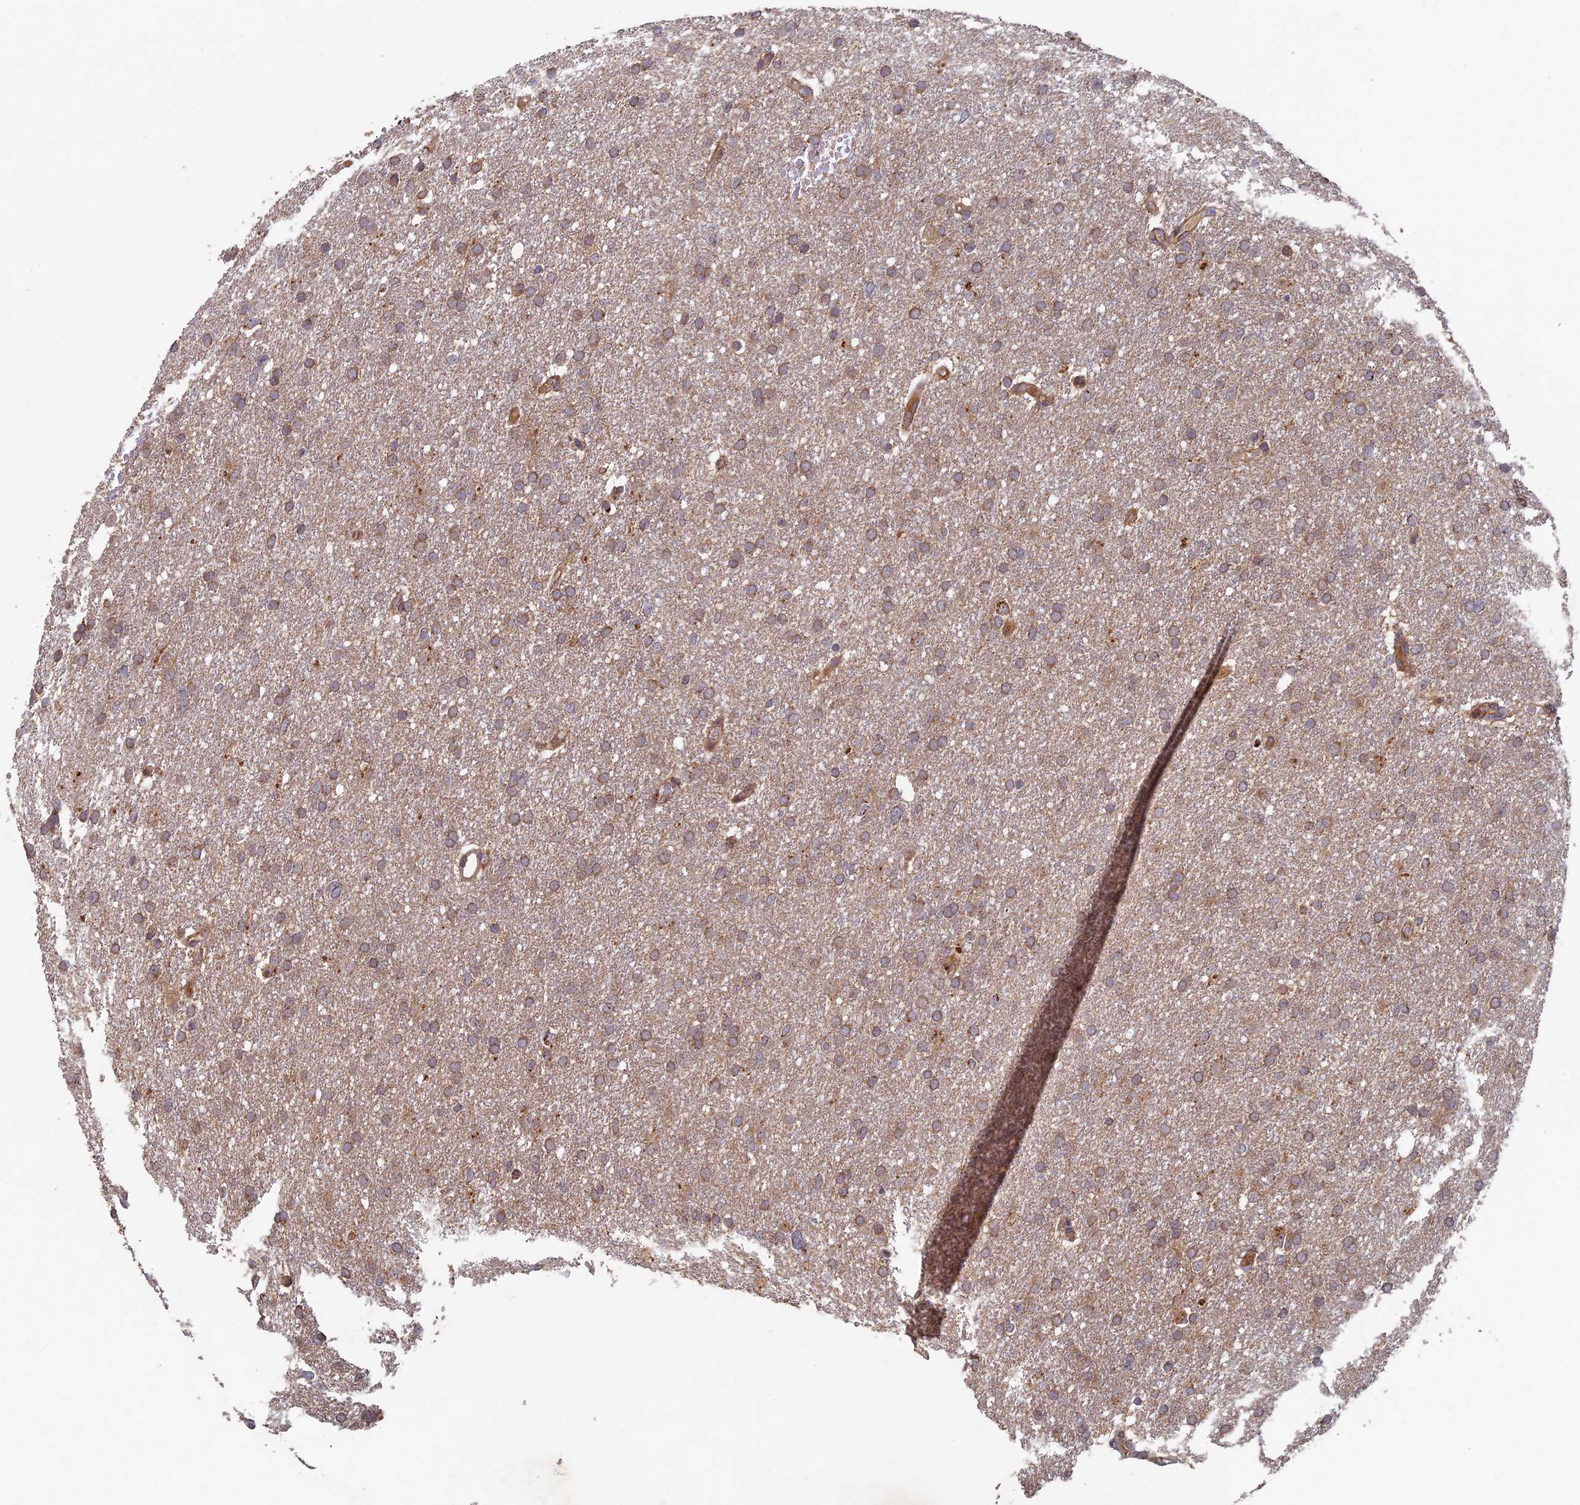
{"staining": {"intensity": "weak", "quantity": "25%-75%", "location": "cytoplasmic/membranous"}, "tissue": "glioma", "cell_type": "Tumor cells", "image_type": "cancer", "snomed": [{"axis": "morphology", "description": "Glioma, malignant, High grade"}, {"axis": "topography", "description": "Cerebral cortex"}], "caption": "Weak cytoplasmic/membranous staining is identified in approximately 25%-75% of tumor cells in glioma. The staining was performed using DAB, with brown indicating positive protein expression. Nuclei are stained blue with hematoxylin.", "gene": "RCCD1", "patient": {"sex": "female", "age": 36}}